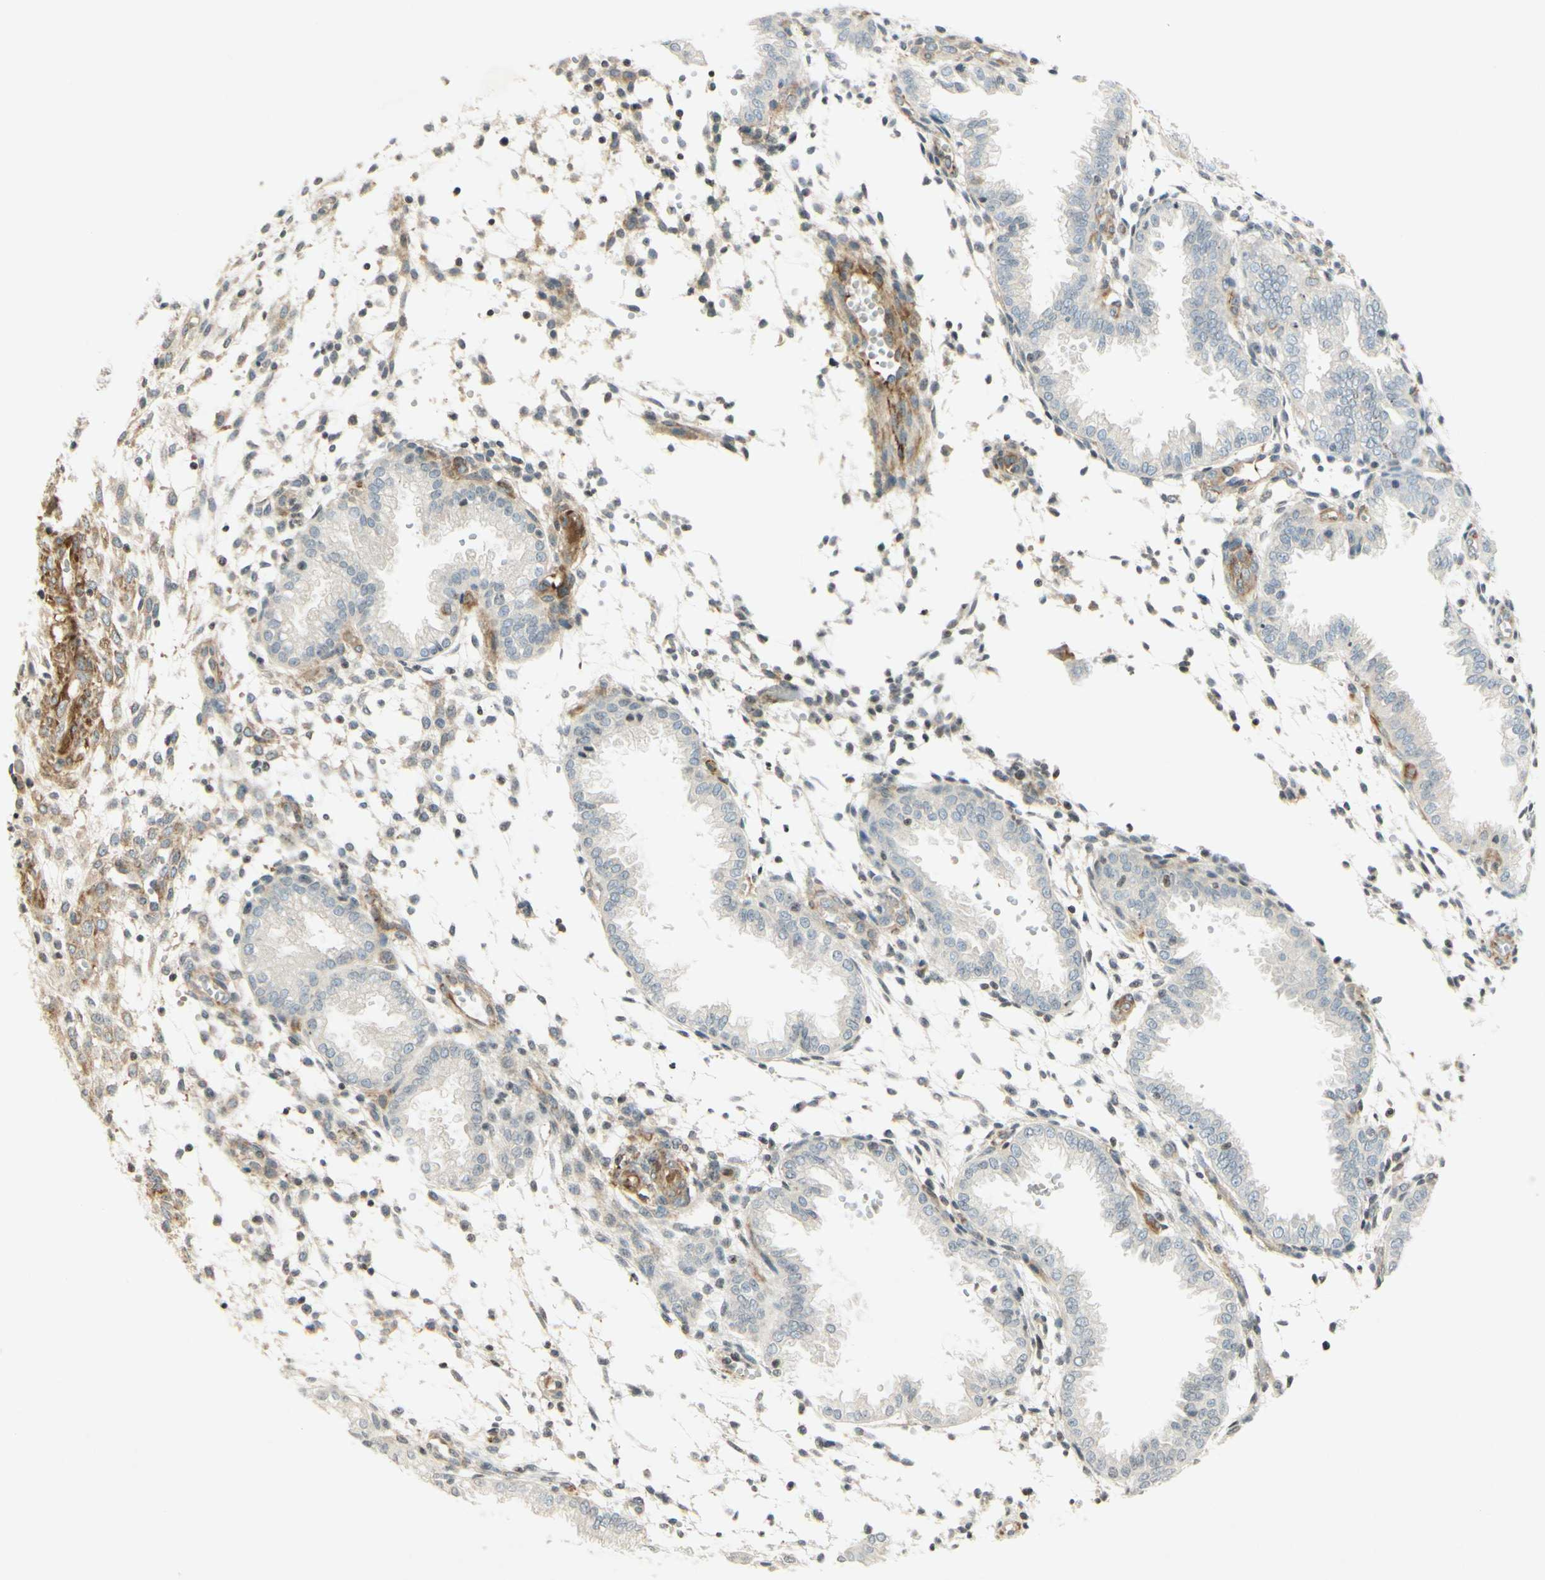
{"staining": {"intensity": "negative", "quantity": "none", "location": "none"}, "tissue": "endometrium", "cell_type": "Cells in endometrial stroma", "image_type": "normal", "snomed": [{"axis": "morphology", "description": "Normal tissue, NOS"}, {"axis": "topography", "description": "Endometrium"}], "caption": "The image shows no significant positivity in cells in endometrial stroma of endometrium. (DAB (3,3'-diaminobenzidine) immunohistochemistry, high magnification).", "gene": "MAP1B", "patient": {"sex": "female", "age": 33}}